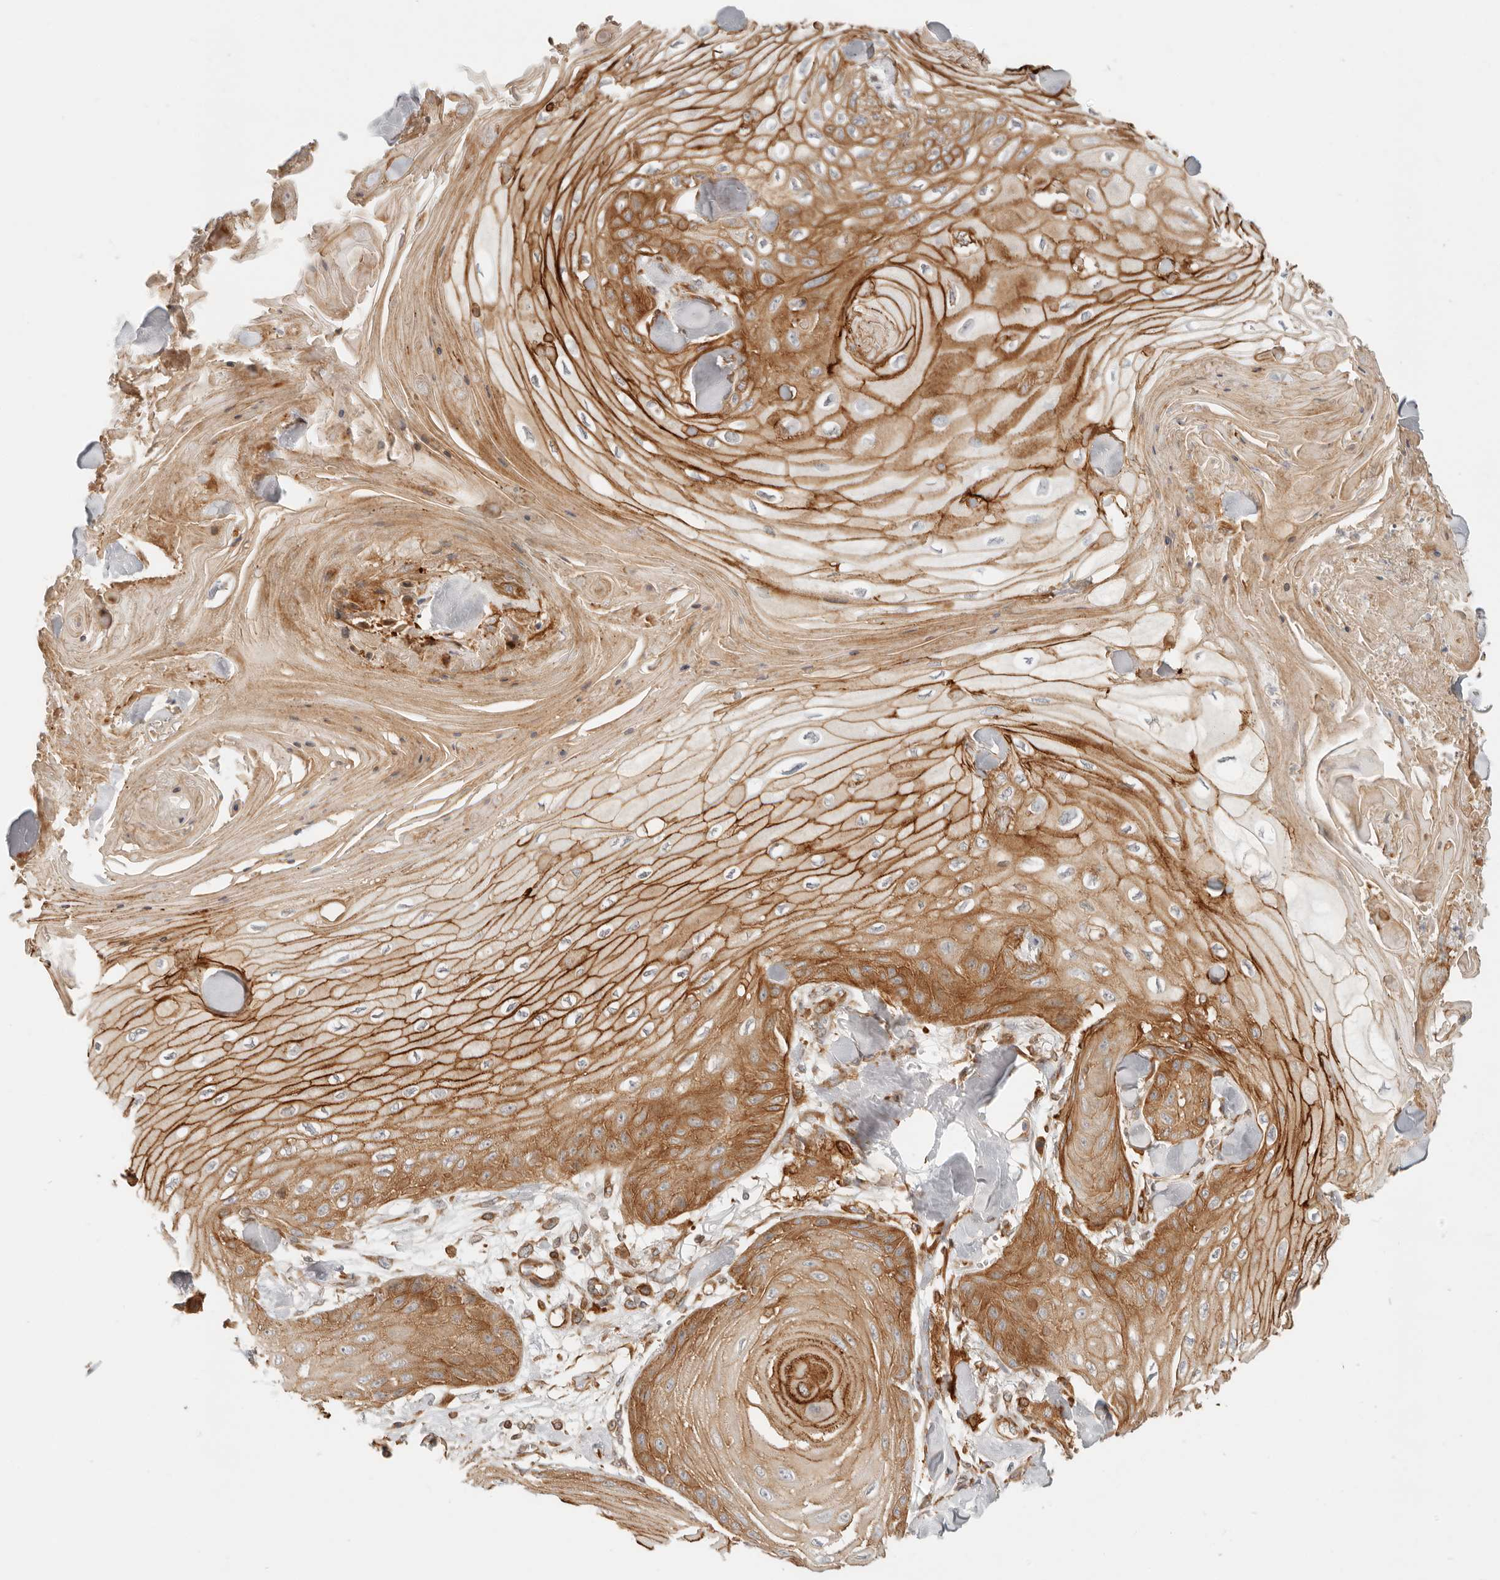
{"staining": {"intensity": "moderate", "quantity": ">75%", "location": "cytoplasmic/membranous"}, "tissue": "skin cancer", "cell_type": "Tumor cells", "image_type": "cancer", "snomed": [{"axis": "morphology", "description": "Squamous cell carcinoma, NOS"}, {"axis": "topography", "description": "Skin"}], "caption": "Squamous cell carcinoma (skin) was stained to show a protein in brown. There is medium levels of moderate cytoplasmic/membranous staining in about >75% of tumor cells. The protein of interest is stained brown, and the nuclei are stained in blue (DAB IHC with brightfield microscopy, high magnification).", "gene": "UFSP1", "patient": {"sex": "male", "age": 74}}